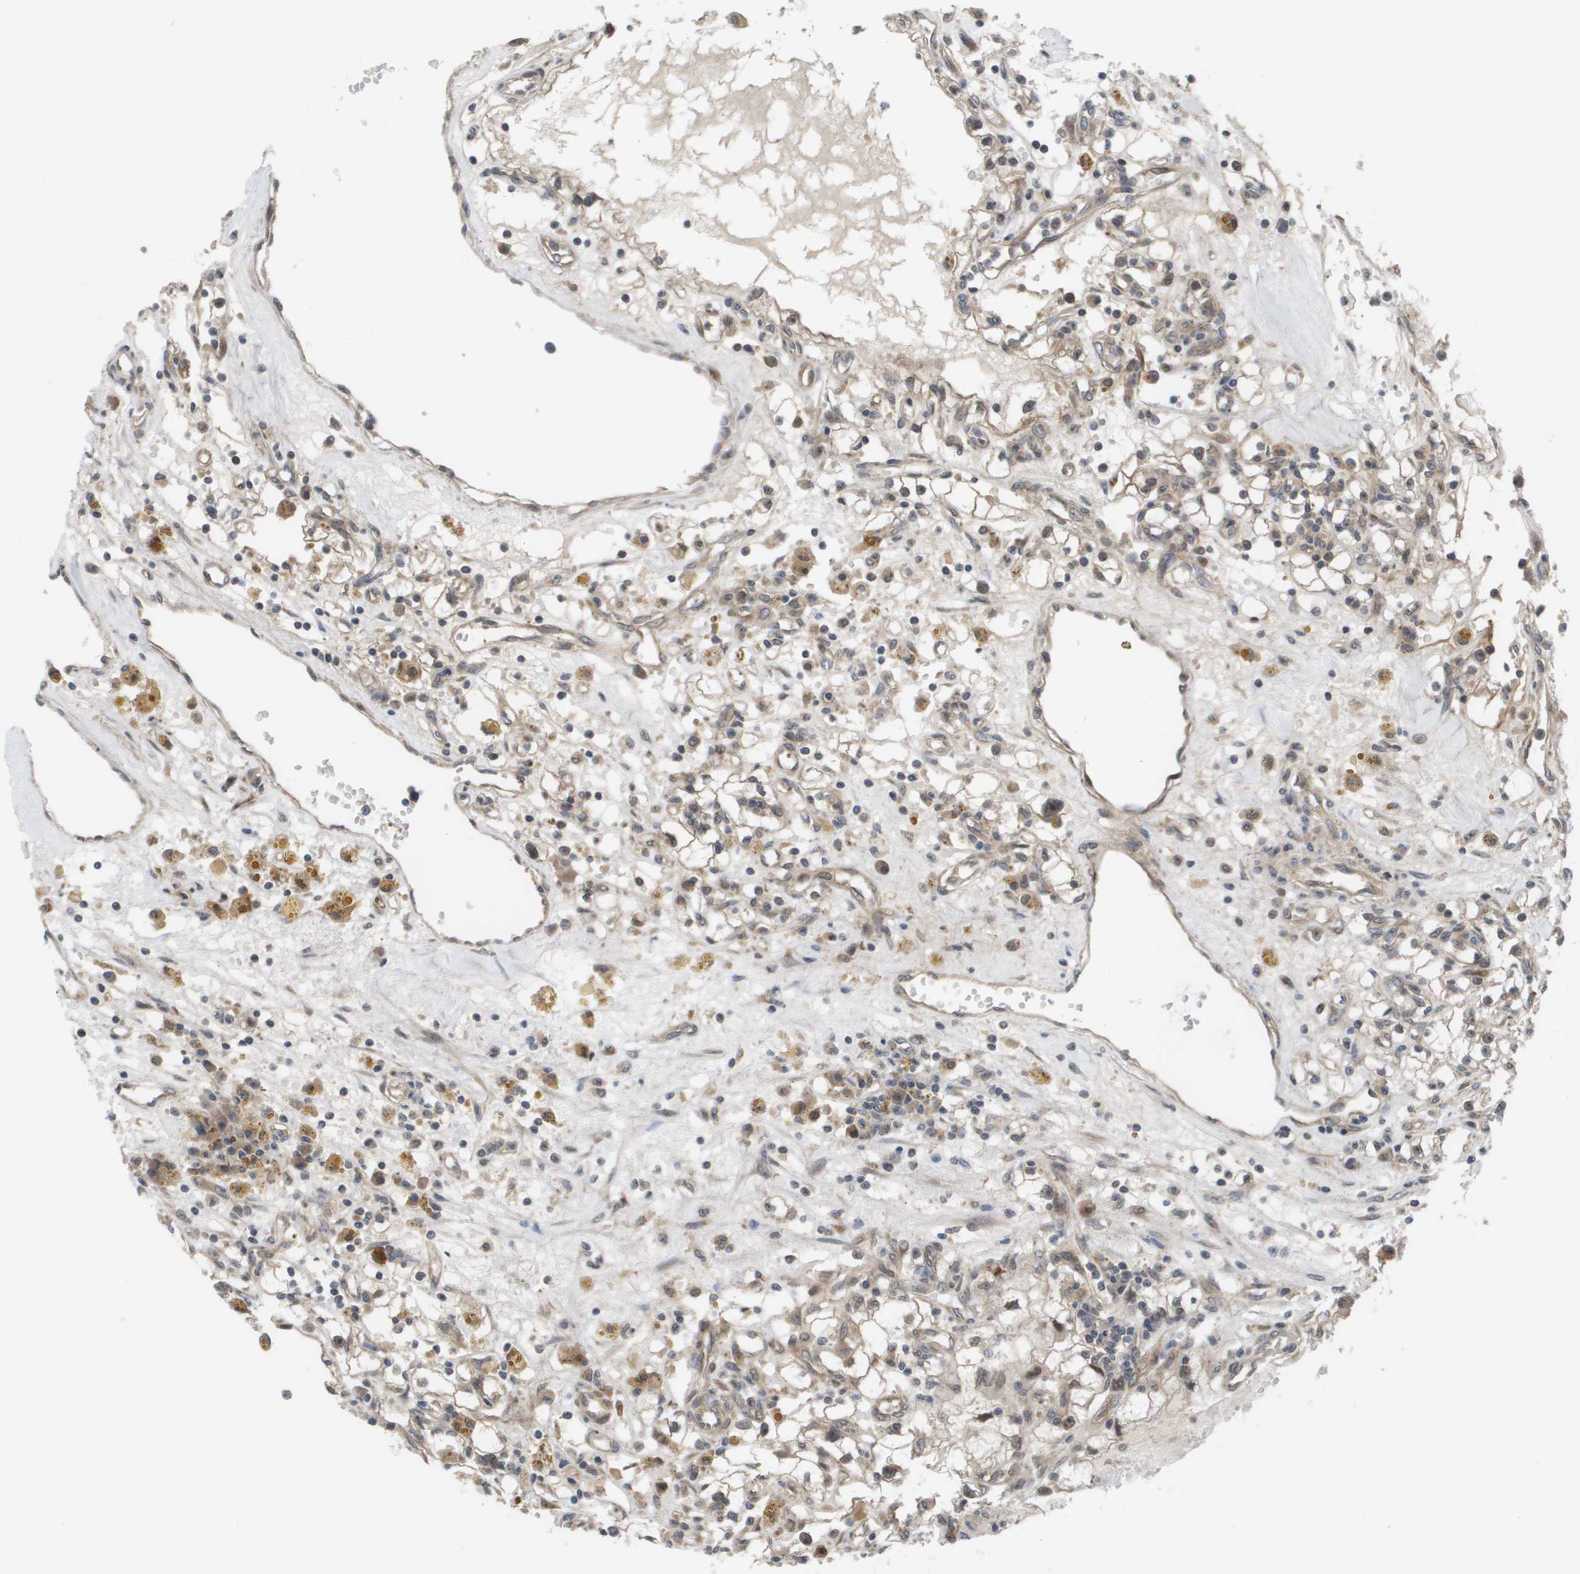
{"staining": {"intensity": "weak", "quantity": ">75%", "location": "cytoplasmic/membranous"}, "tissue": "renal cancer", "cell_type": "Tumor cells", "image_type": "cancer", "snomed": [{"axis": "morphology", "description": "Adenocarcinoma, NOS"}, {"axis": "topography", "description": "Kidney"}], "caption": "This is an image of IHC staining of renal adenocarcinoma, which shows weak staining in the cytoplasmic/membranous of tumor cells.", "gene": "CTPS2", "patient": {"sex": "male", "age": 56}}